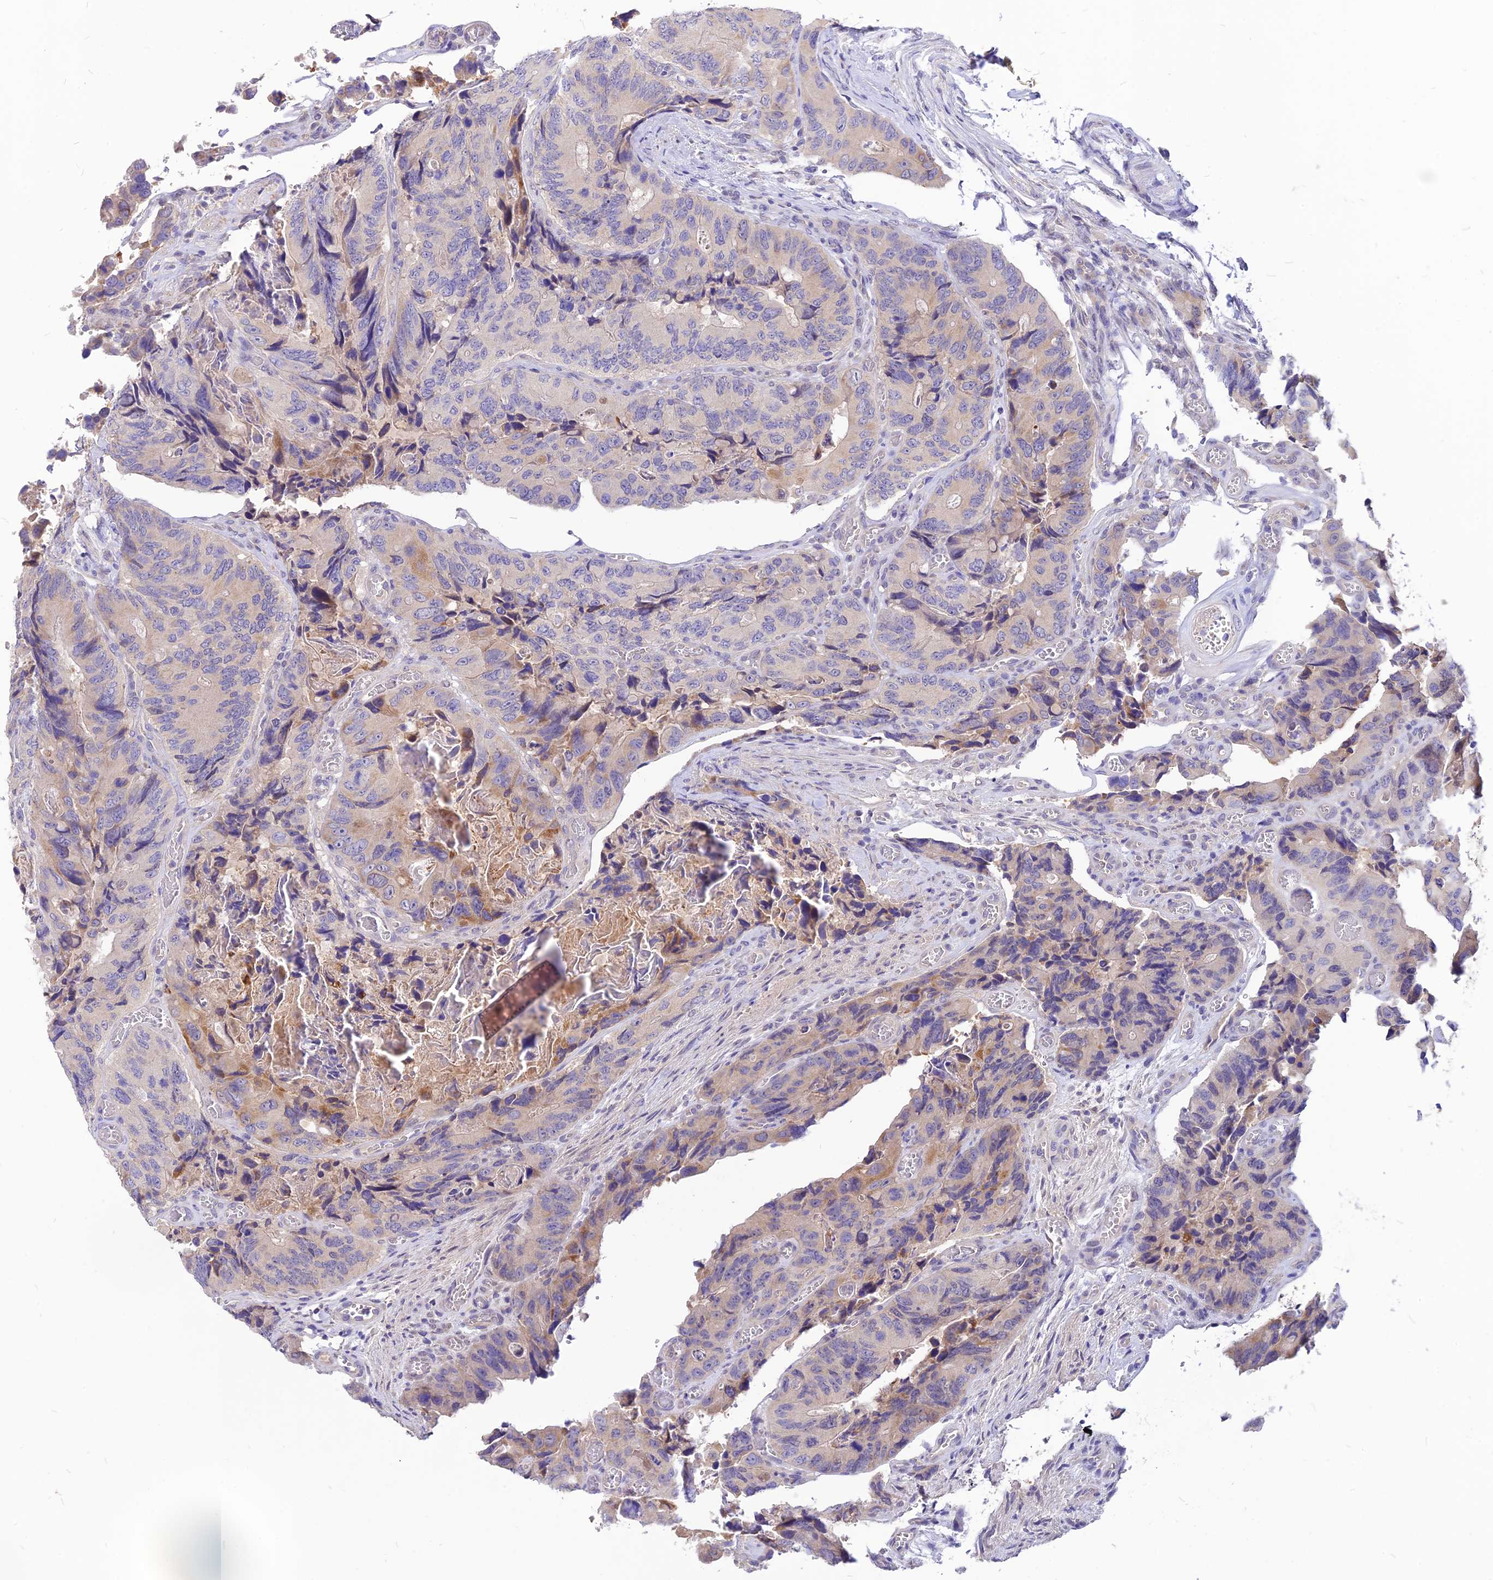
{"staining": {"intensity": "moderate", "quantity": "<25%", "location": "cytoplasmic/membranous"}, "tissue": "colorectal cancer", "cell_type": "Tumor cells", "image_type": "cancer", "snomed": [{"axis": "morphology", "description": "Adenocarcinoma, NOS"}, {"axis": "topography", "description": "Colon"}], "caption": "IHC photomicrograph of neoplastic tissue: human adenocarcinoma (colorectal) stained using immunohistochemistry (IHC) reveals low levels of moderate protein expression localized specifically in the cytoplasmic/membranous of tumor cells, appearing as a cytoplasmic/membranous brown color.", "gene": "CZIB", "patient": {"sex": "male", "age": 84}}